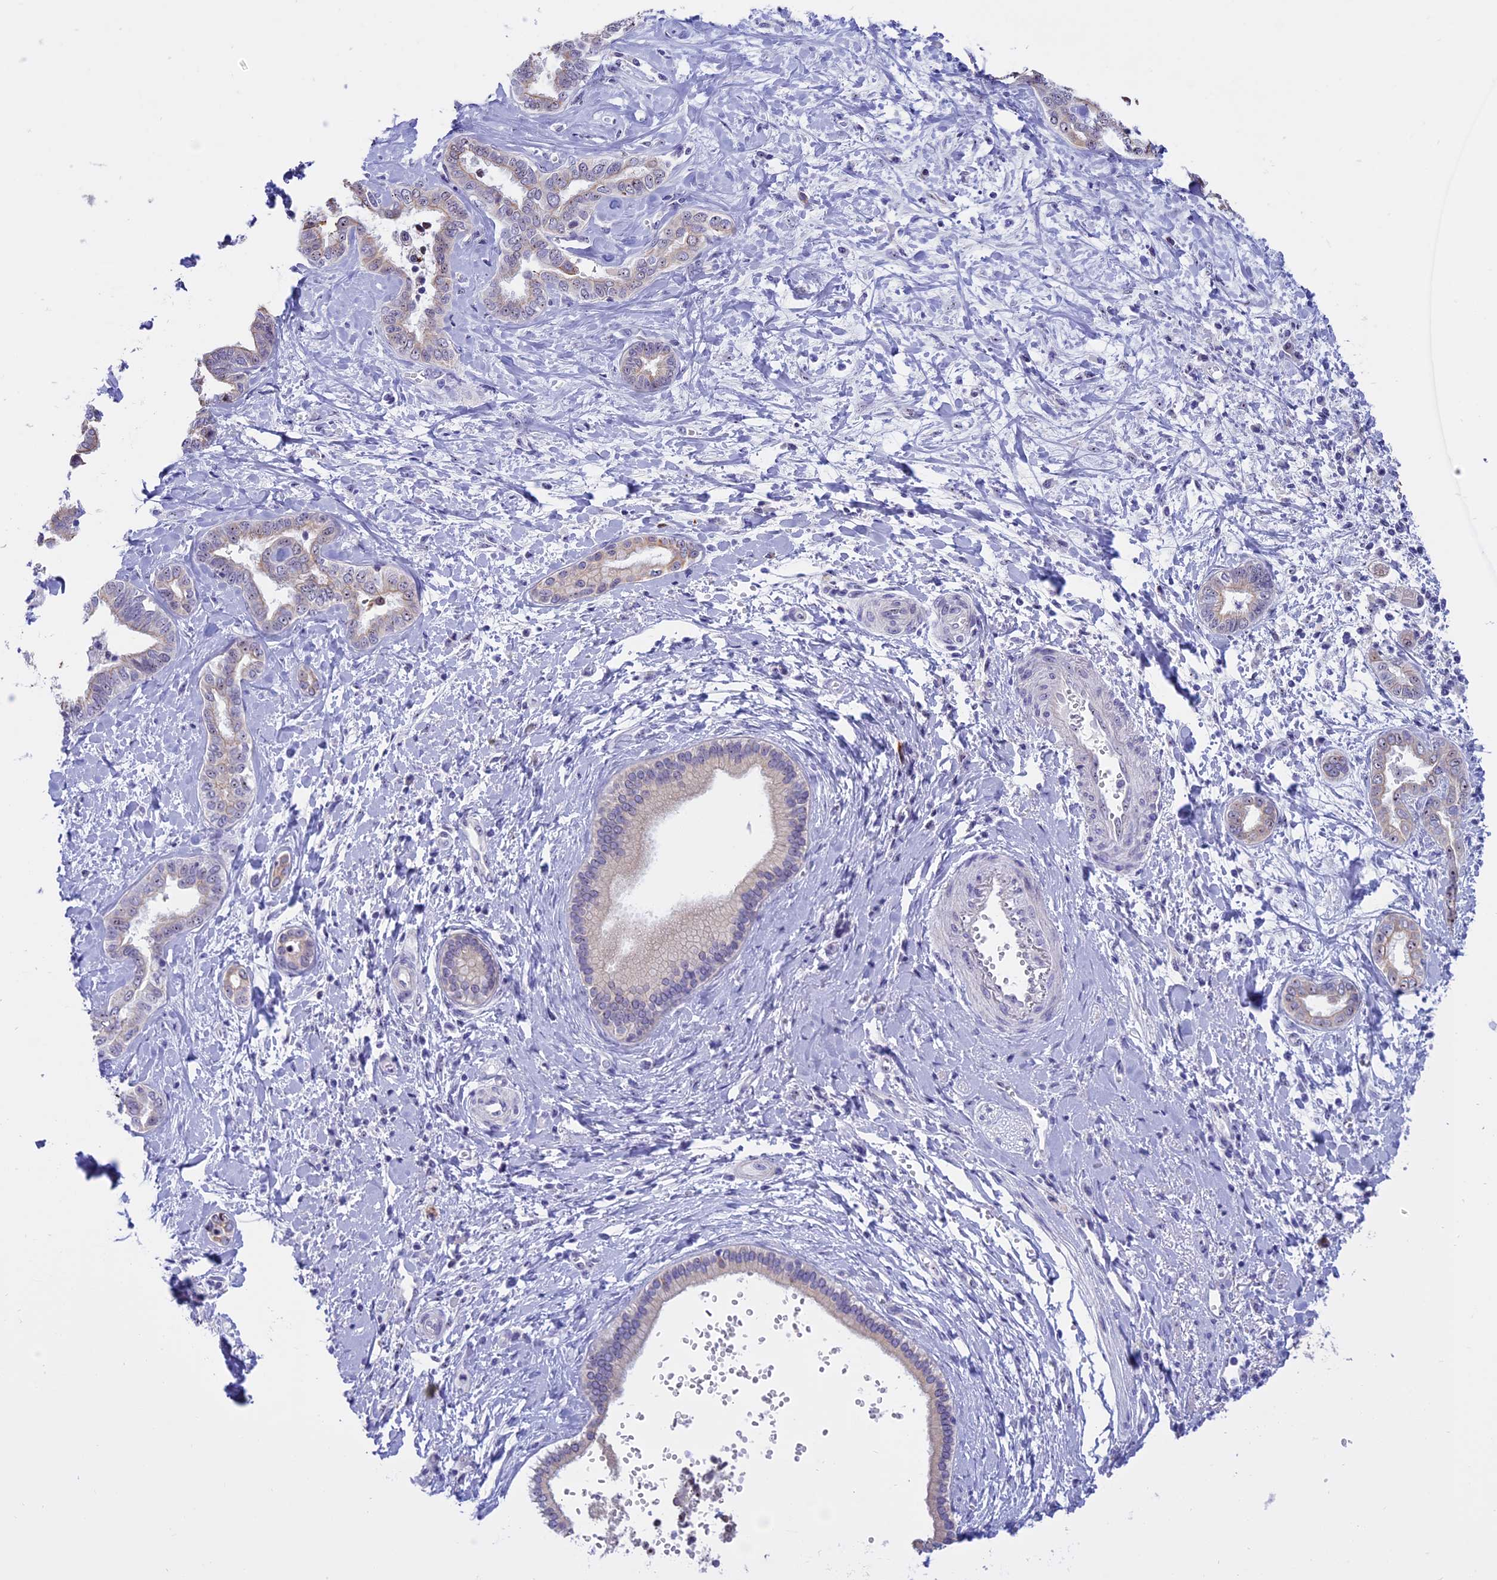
{"staining": {"intensity": "negative", "quantity": "none", "location": "none"}, "tissue": "liver cancer", "cell_type": "Tumor cells", "image_type": "cancer", "snomed": [{"axis": "morphology", "description": "Cholangiocarcinoma"}, {"axis": "topography", "description": "Liver"}], "caption": "The micrograph shows no staining of tumor cells in liver cancer (cholangiocarcinoma).", "gene": "TBL3", "patient": {"sex": "female", "age": 77}}